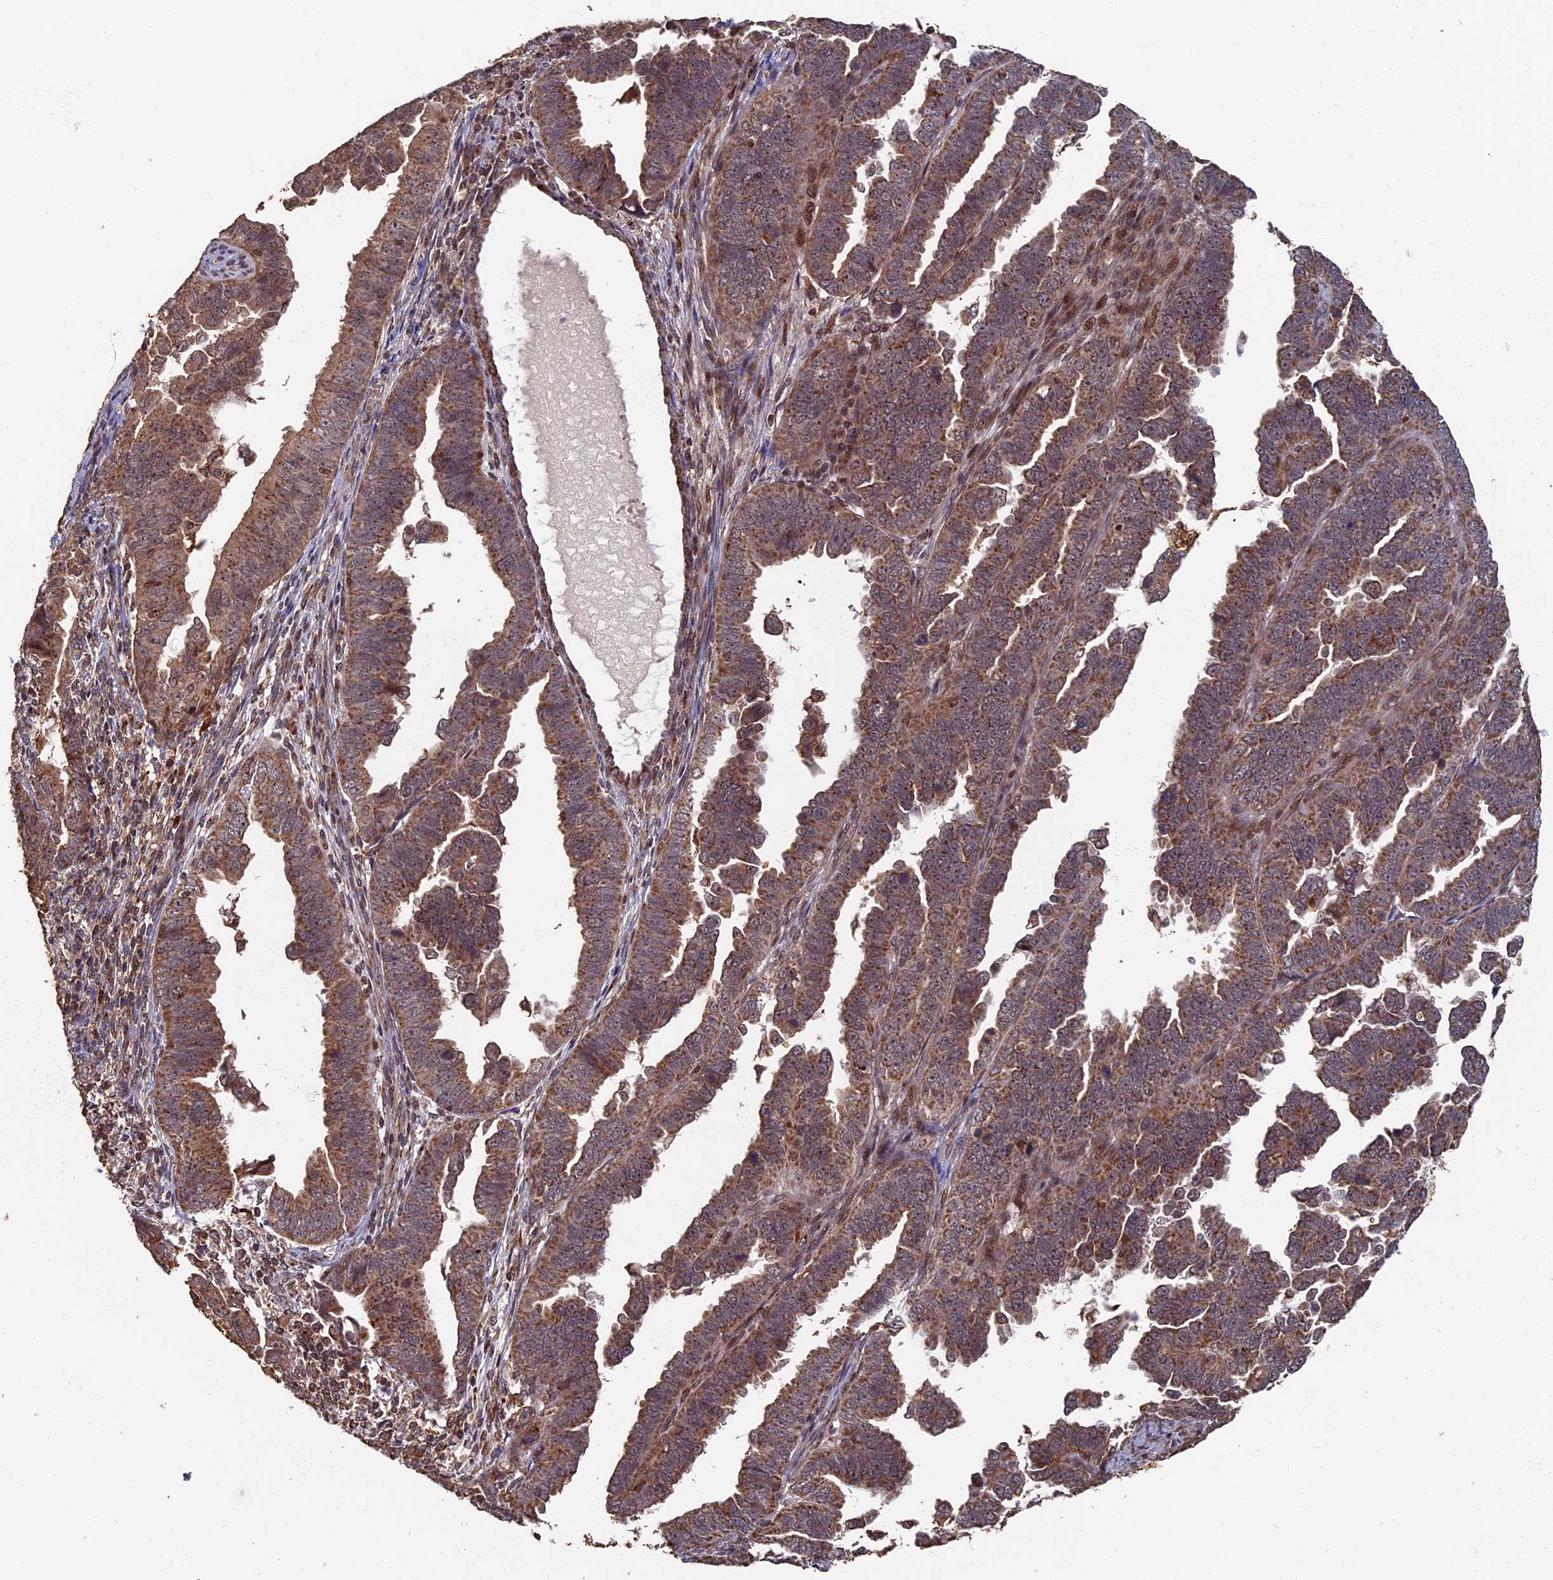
{"staining": {"intensity": "moderate", "quantity": ">75%", "location": "cytoplasmic/membranous"}, "tissue": "endometrial cancer", "cell_type": "Tumor cells", "image_type": "cancer", "snomed": [{"axis": "morphology", "description": "Adenocarcinoma, NOS"}, {"axis": "topography", "description": "Endometrium"}], "caption": "Endometrial cancer was stained to show a protein in brown. There is medium levels of moderate cytoplasmic/membranous expression in approximately >75% of tumor cells.", "gene": "RASGRF1", "patient": {"sex": "female", "age": 75}}